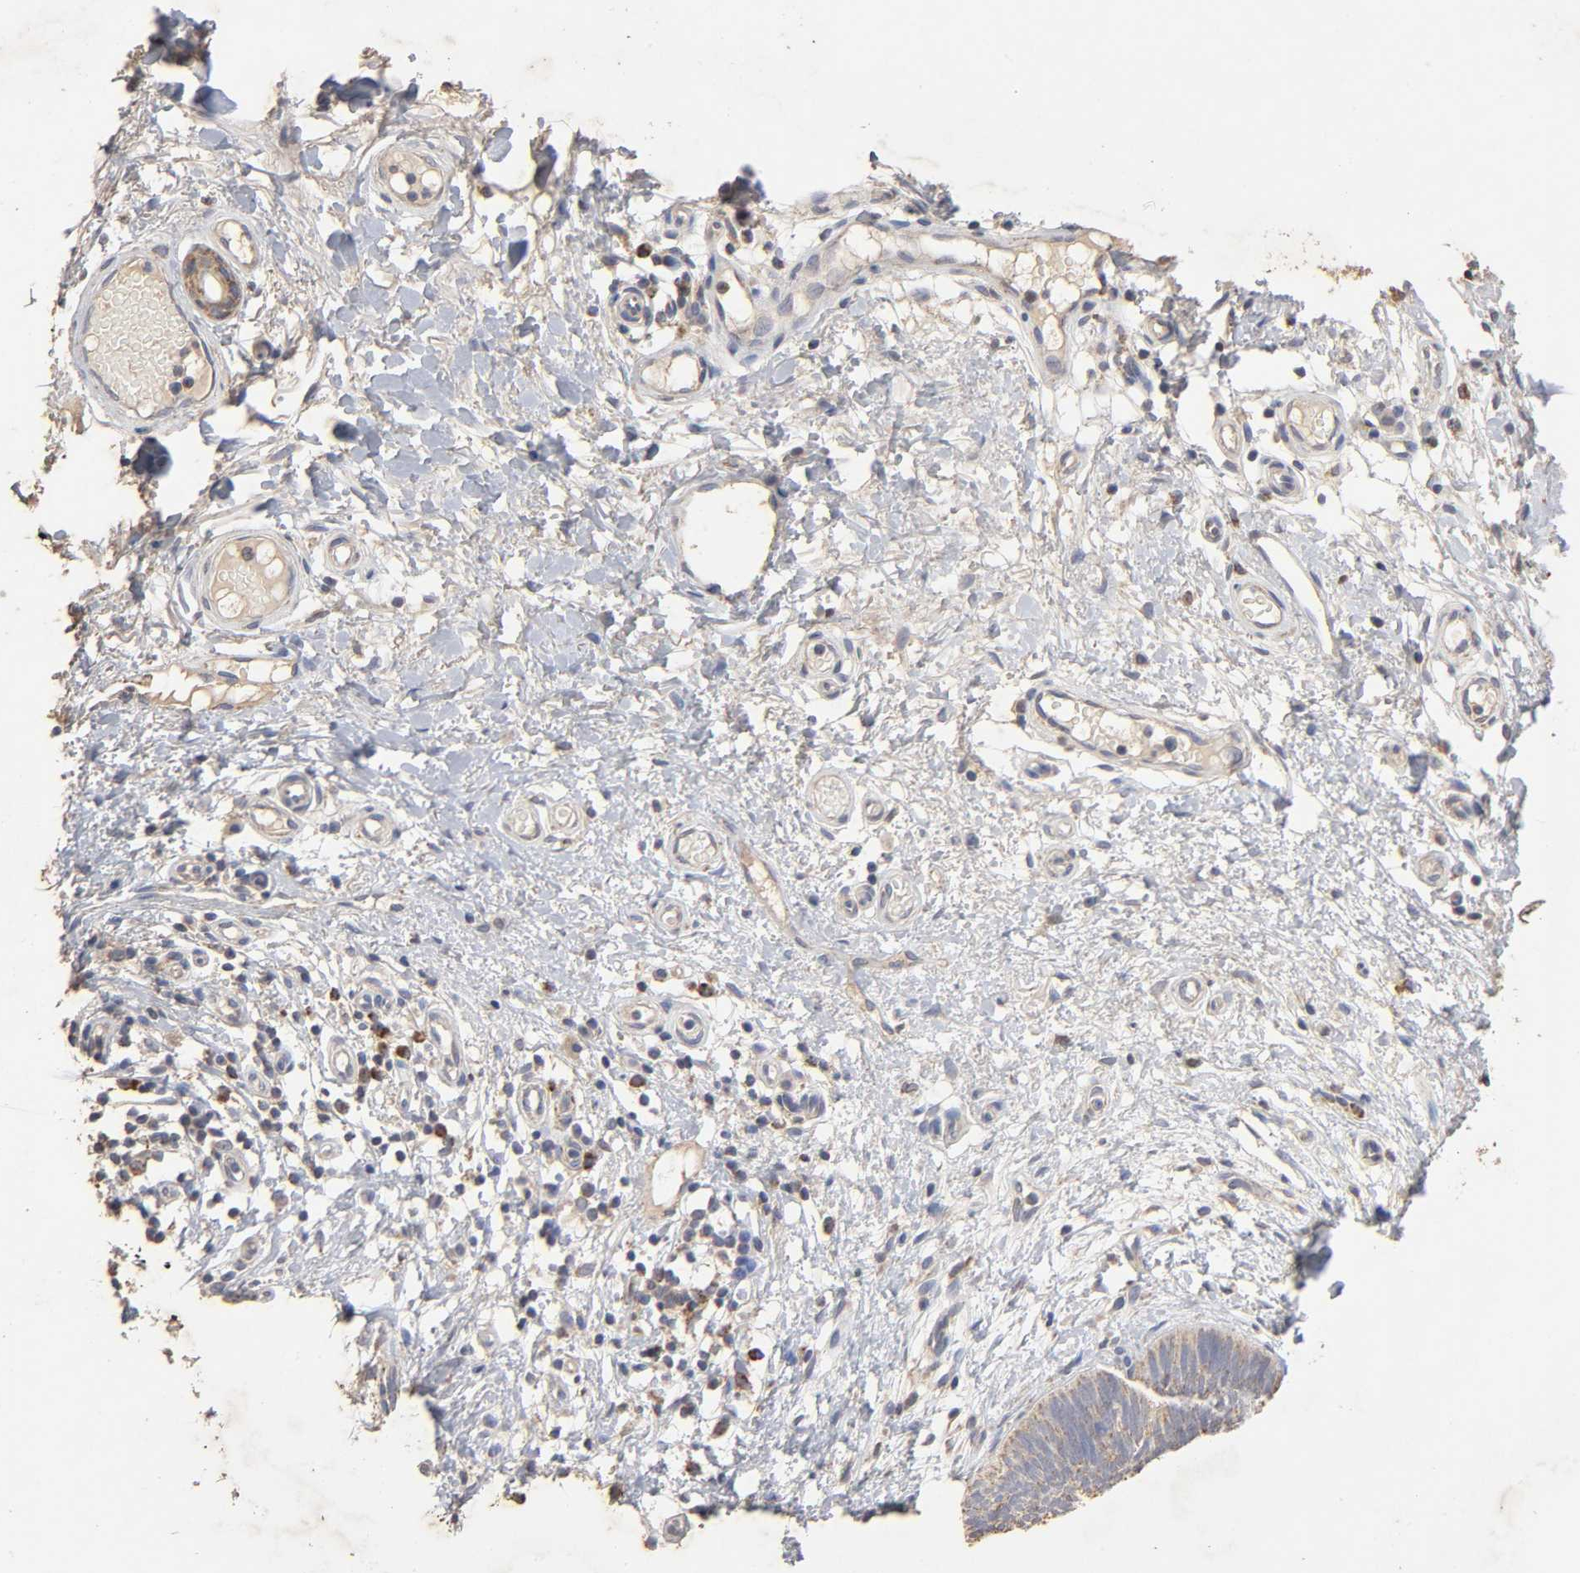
{"staining": {"intensity": "weak", "quantity": ">75%", "location": "cytoplasmic/membranous"}, "tissue": "skin cancer", "cell_type": "Tumor cells", "image_type": "cancer", "snomed": [{"axis": "morphology", "description": "Fibrosis, NOS"}, {"axis": "morphology", "description": "Basal cell carcinoma"}, {"axis": "topography", "description": "Skin"}], "caption": "Immunohistochemical staining of skin basal cell carcinoma reveals low levels of weak cytoplasmic/membranous expression in approximately >75% of tumor cells.", "gene": "CYCS", "patient": {"sex": "male", "age": 76}}